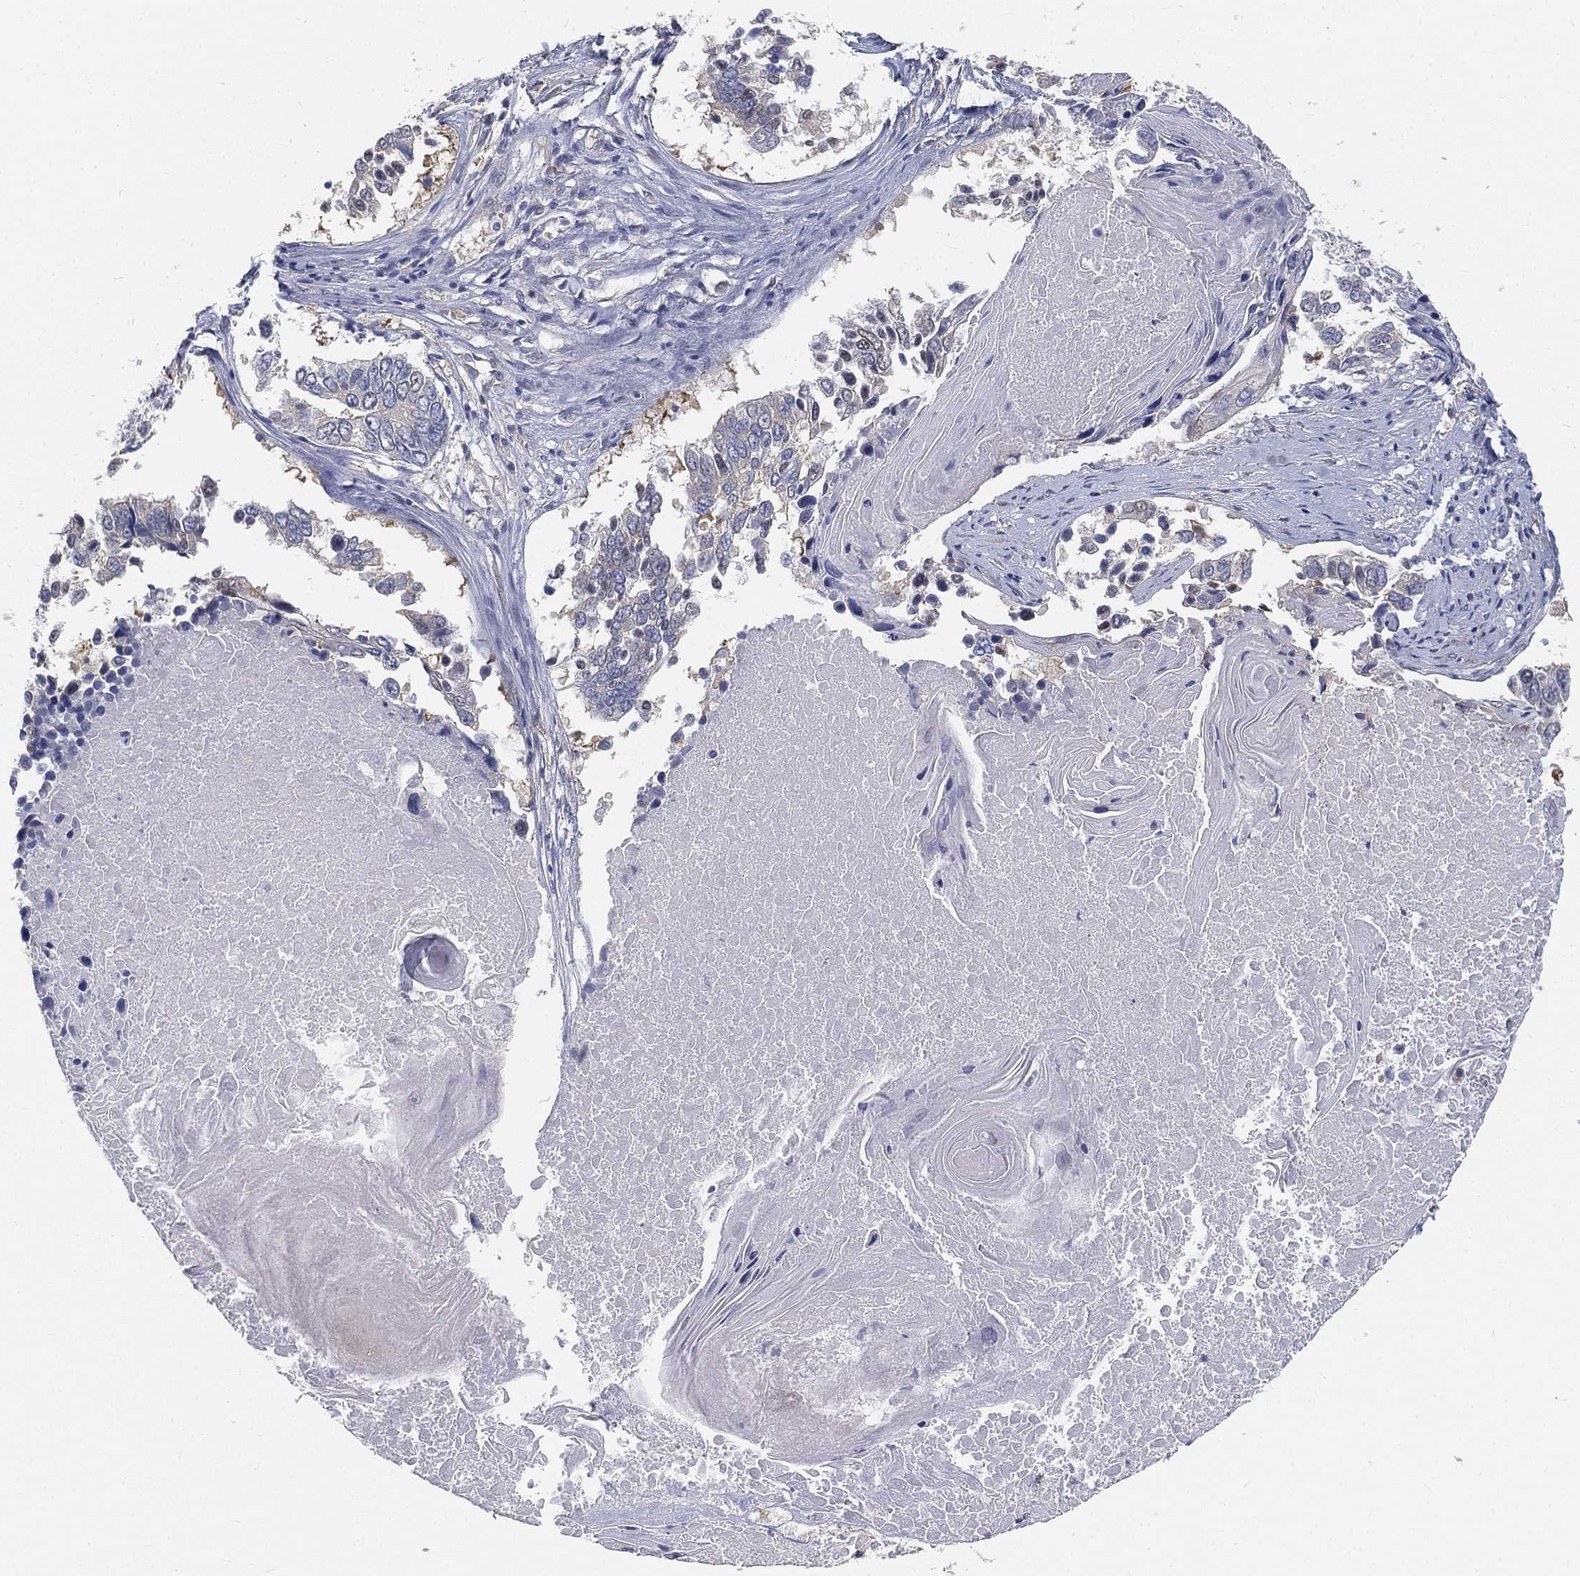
{"staining": {"intensity": "negative", "quantity": "none", "location": "none"}, "tissue": "lung cancer", "cell_type": "Tumor cells", "image_type": "cancer", "snomed": [{"axis": "morphology", "description": "Squamous cell carcinoma, NOS"}, {"axis": "topography", "description": "Lung"}], "caption": "Tumor cells show no significant protein expression in lung squamous cell carcinoma.", "gene": "TMEM25", "patient": {"sex": "male", "age": 73}}